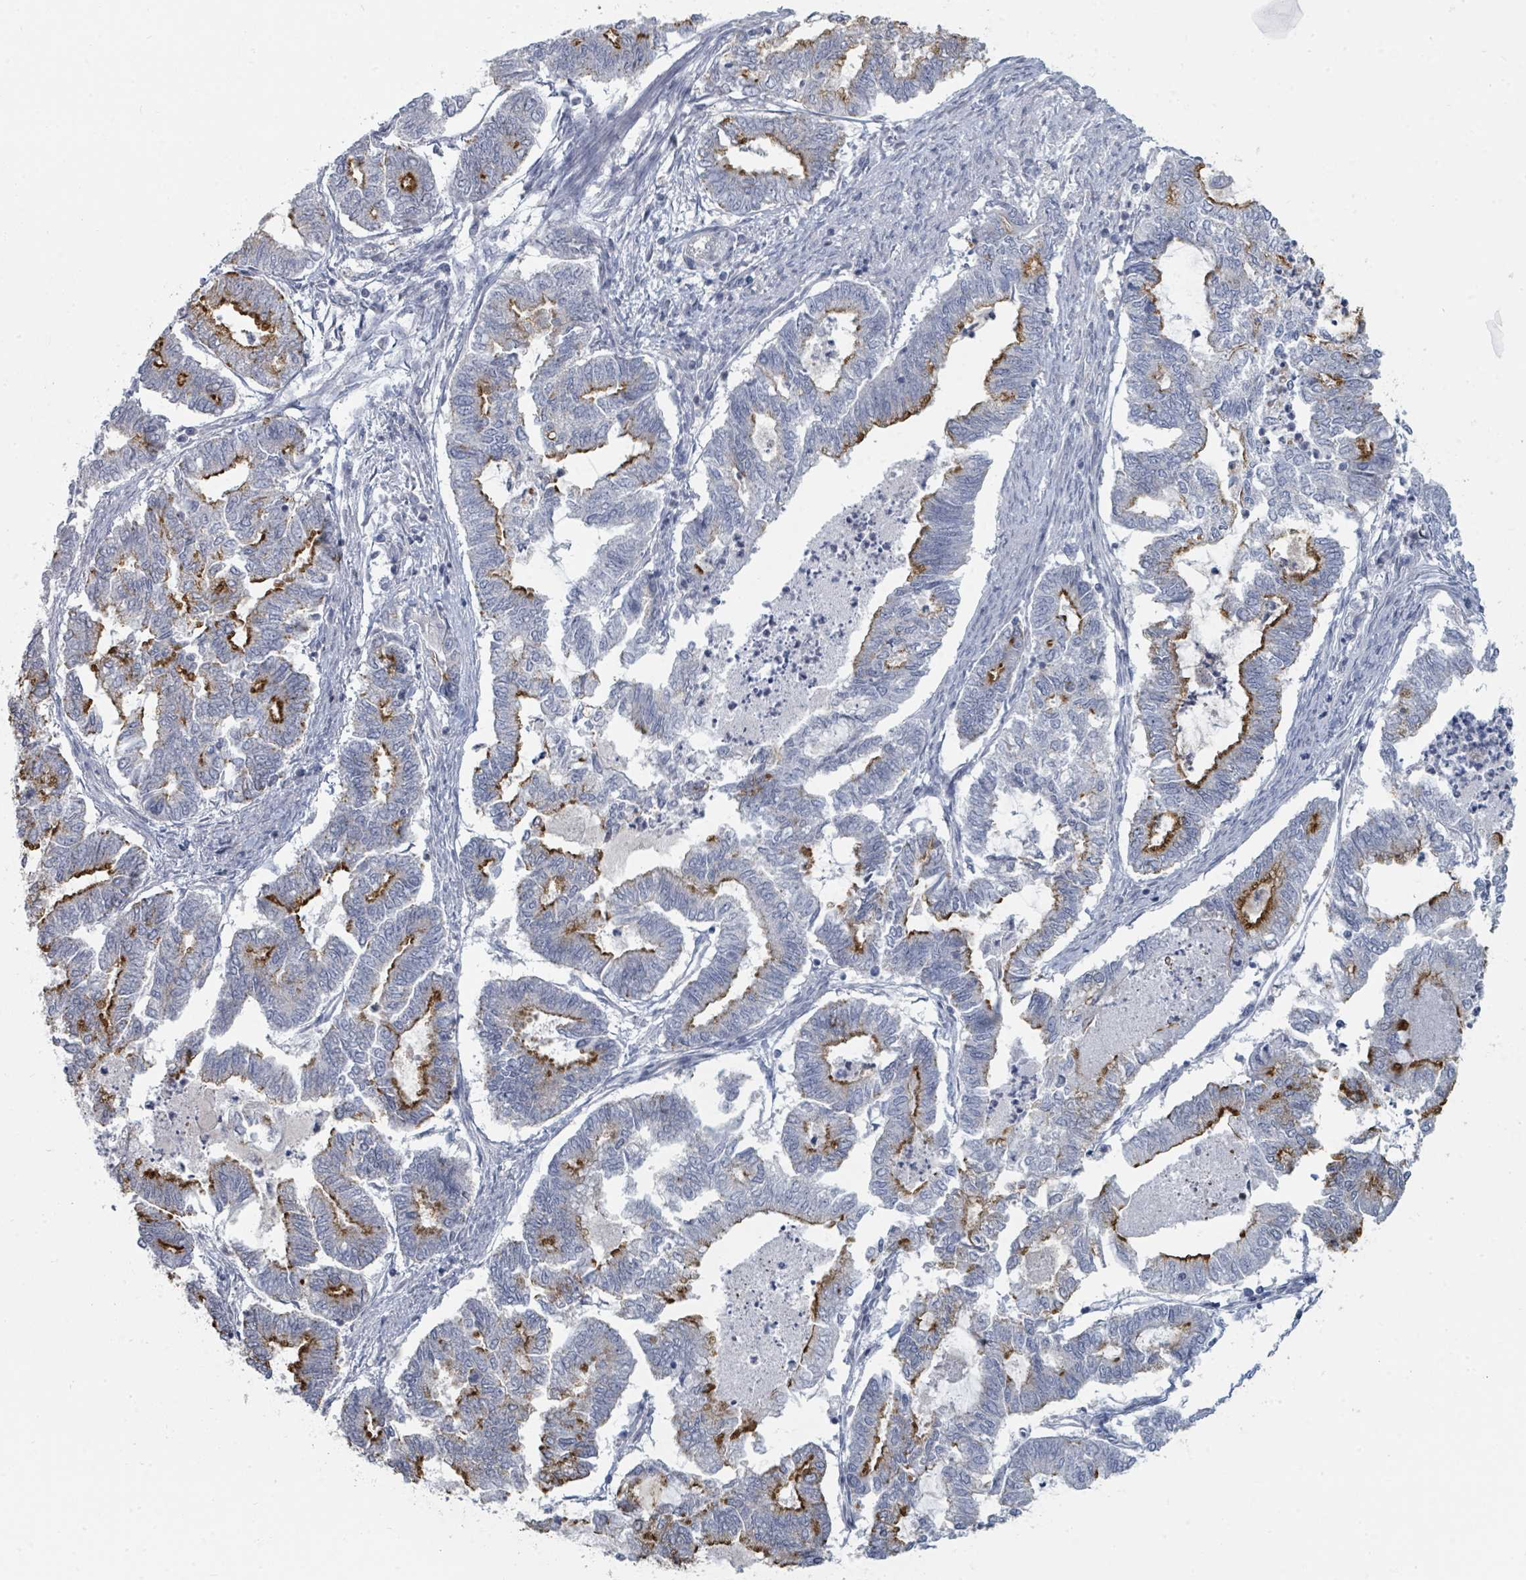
{"staining": {"intensity": "strong", "quantity": "25%-75%", "location": "cytoplasmic/membranous"}, "tissue": "endometrial cancer", "cell_type": "Tumor cells", "image_type": "cancer", "snomed": [{"axis": "morphology", "description": "Adenocarcinoma, NOS"}, {"axis": "topography", "description": "Endometrium"}], "caption": "Tumor cells exhibit strong cytoplasmic/membranous positivity in approximately 25%-75% of cells in endometrial adenocarcinoma.", "gene": "SLC25A45", "patient": {"sex": "female", "age": 79}}